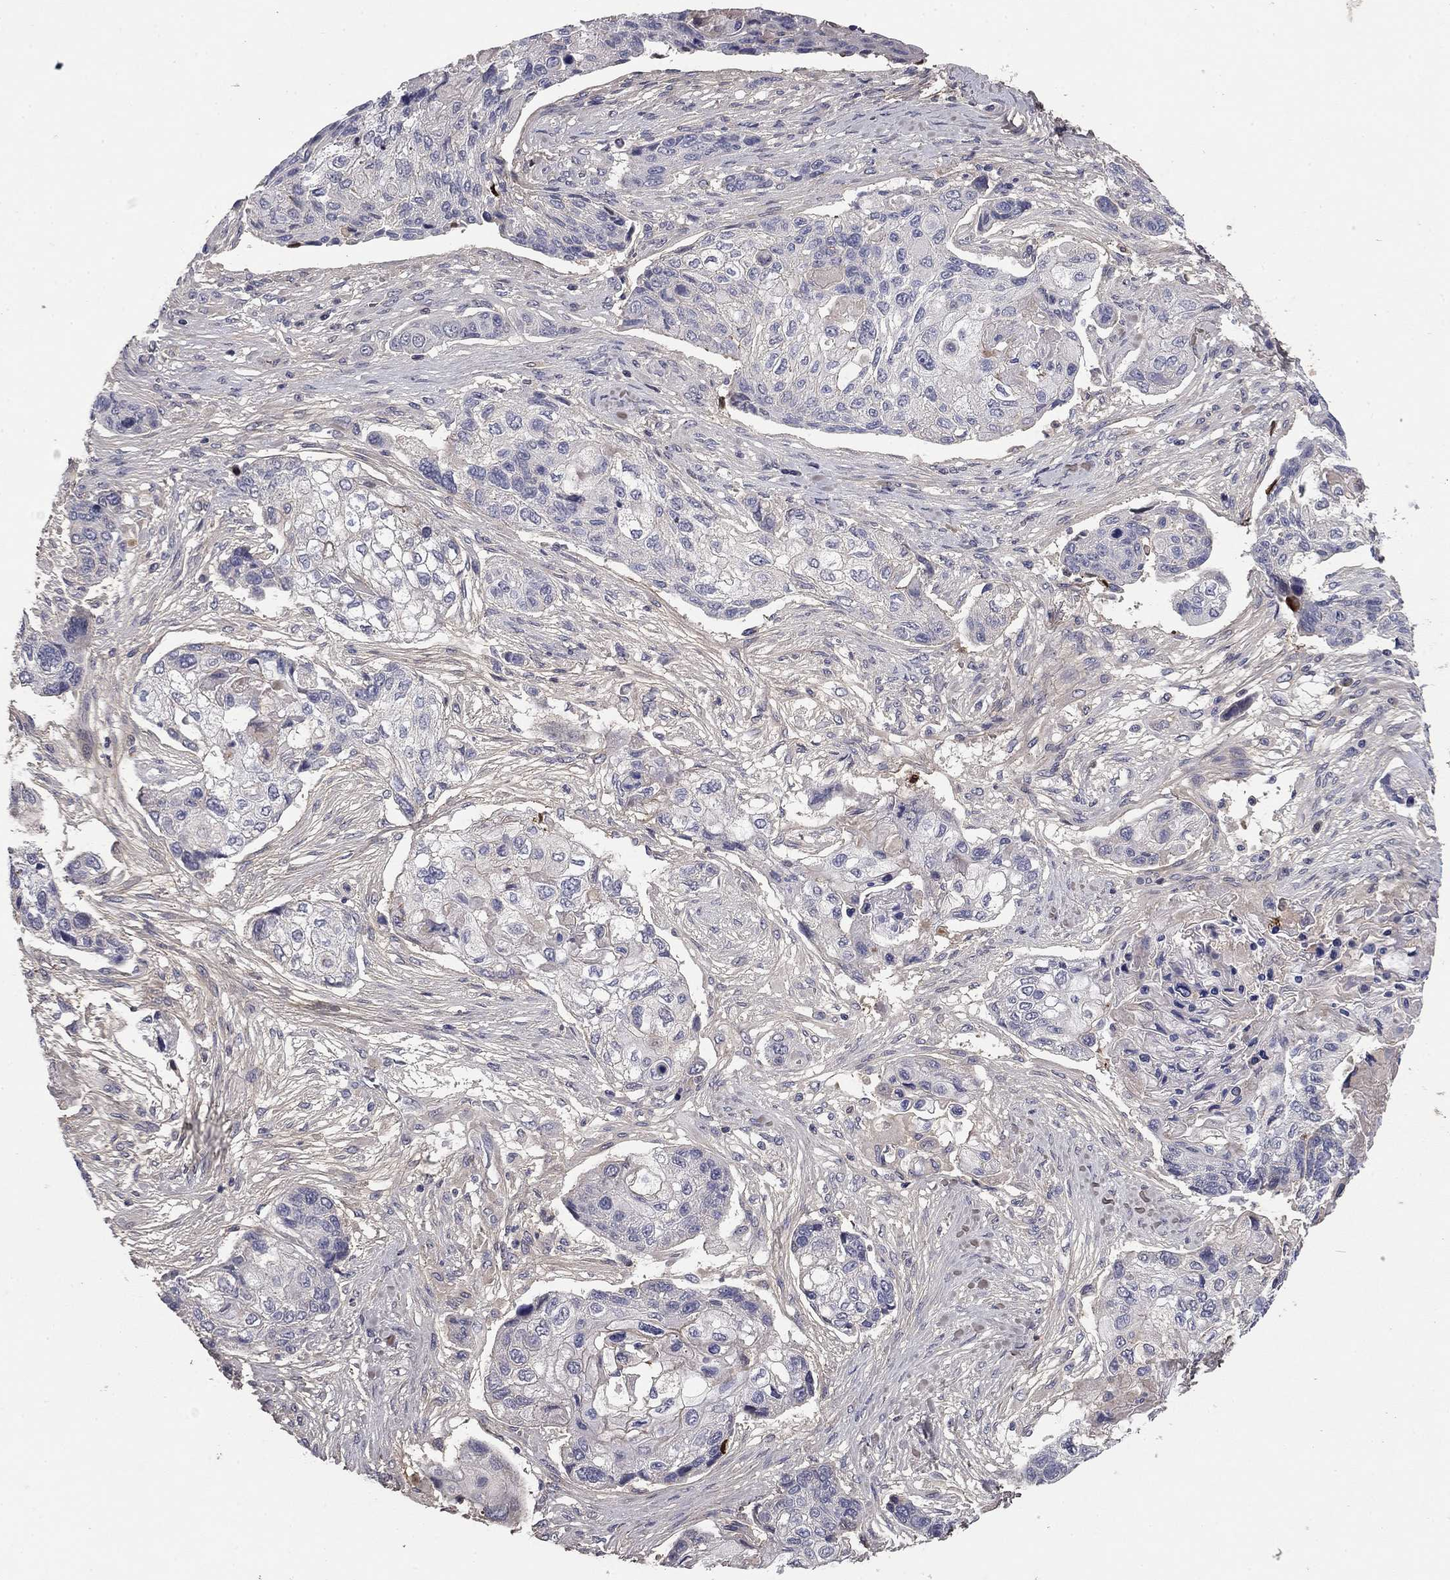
{"staining": {"intensity": "negative", "quantity": "none", "location": "none"}, "tissue": "lung cancer", "cell_type": "Tumor cells", "image_type": "cancer", "snomed": [{"axis": "morphology", "description": "Squamous cell carcinoma, NOS"}, {"axis": "topography", "description": "Lung"}], "caption": "Lung cancer (squamous cell carcinoma) was stained to show a protein in brown. There is no significant expression in tumor cells.", "gene": "COL2A1", "patient": {"sex": "male", "age": 69}}